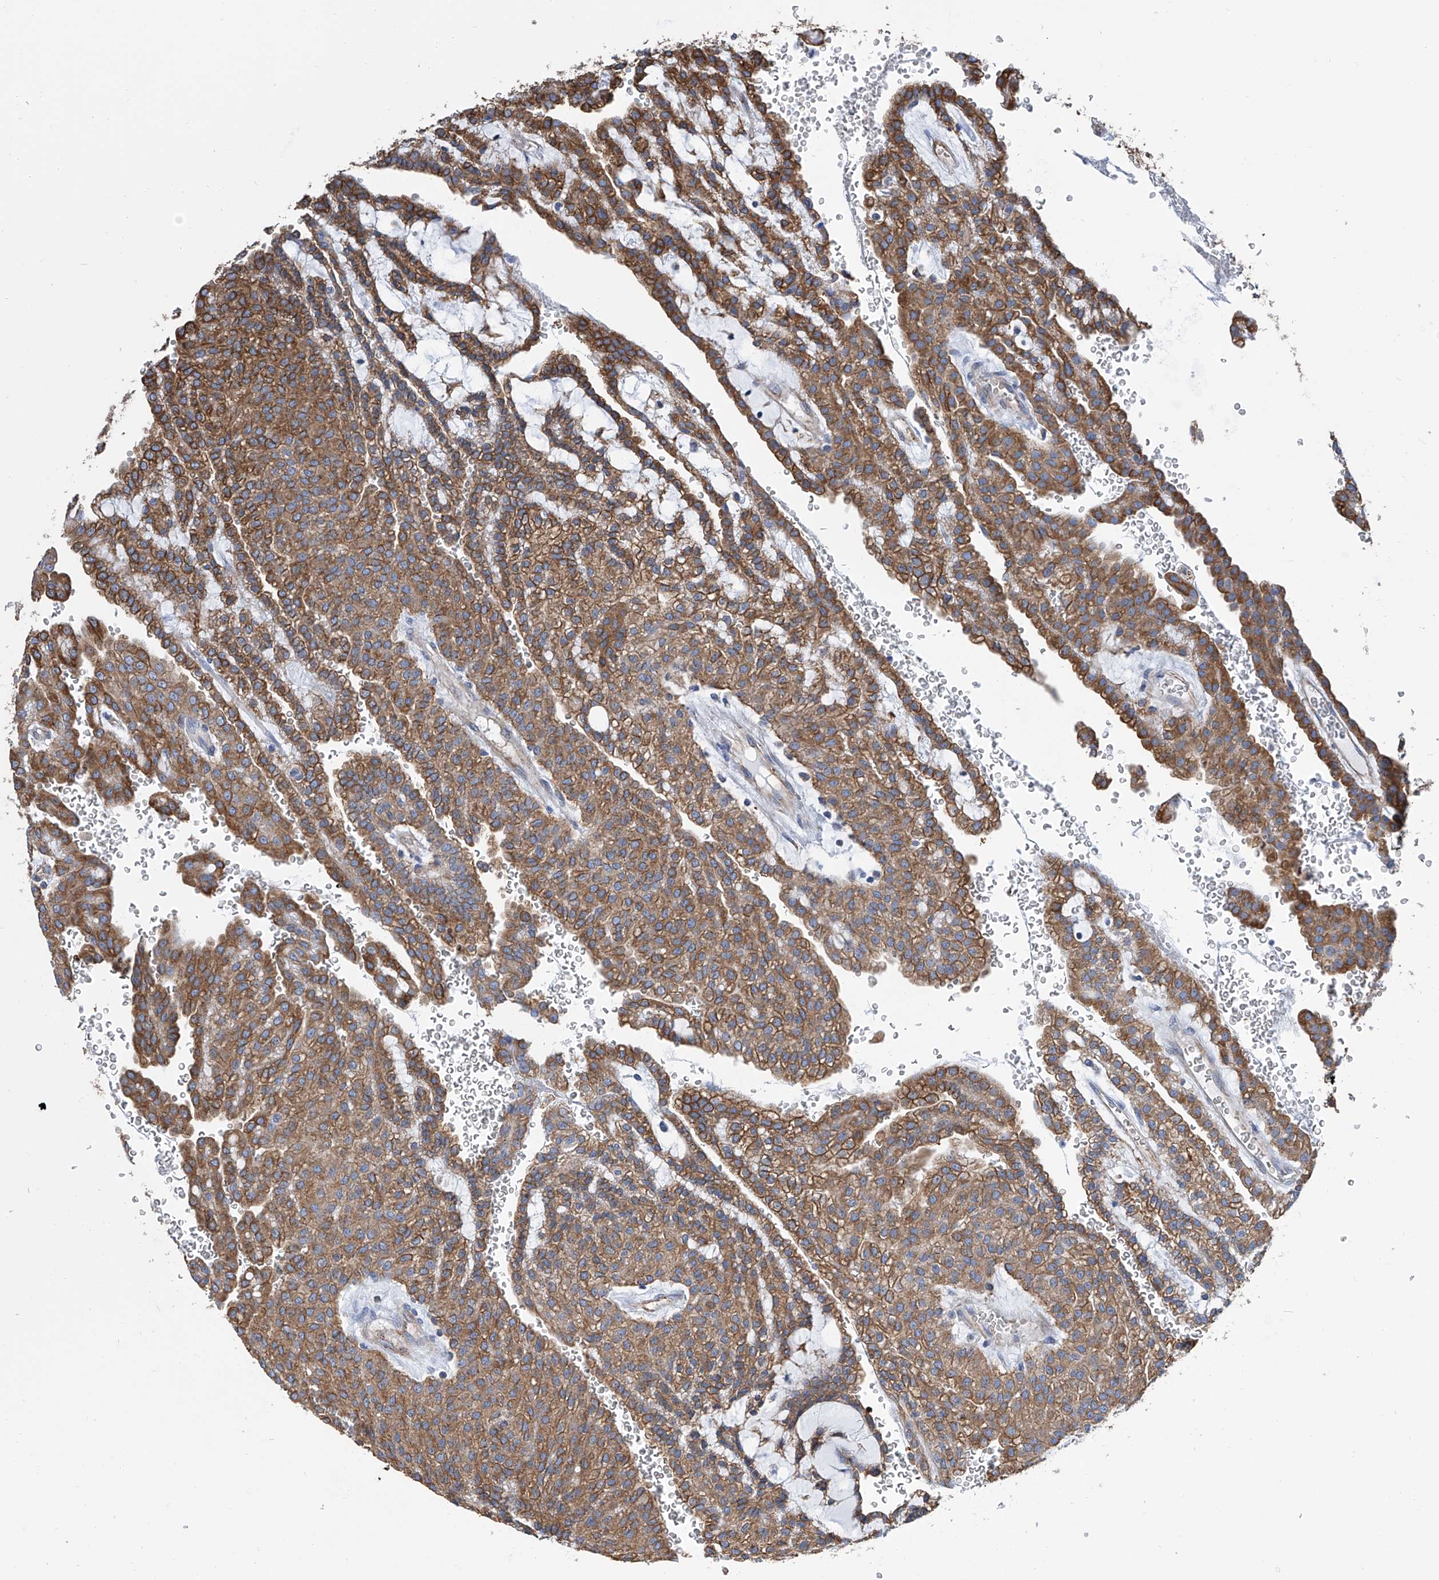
{"staining": {"intensity": "moderate", "quantity": ">75%", "location": "cytoplasmic/membranous"}, "tissue": "renal cancer", "cell_type": "Tumor cells", "image_type": "cancer", "snomed": [{"axis": "morphology", "description": "Adenocarcinoma, NOS"}, {"axis": "topography", "description": "Kidney"}], "caption": "Immunohistochemistry (IHC) (DAB (3,3'-diaminobenzidine)) staining of human renal adenocarcinoma exhibits moderate cytoplasmic/membranous protein staining in about >75% of tumor cells.", "gene": "GPT", "patient": {"sex": "male", "age": 63}}